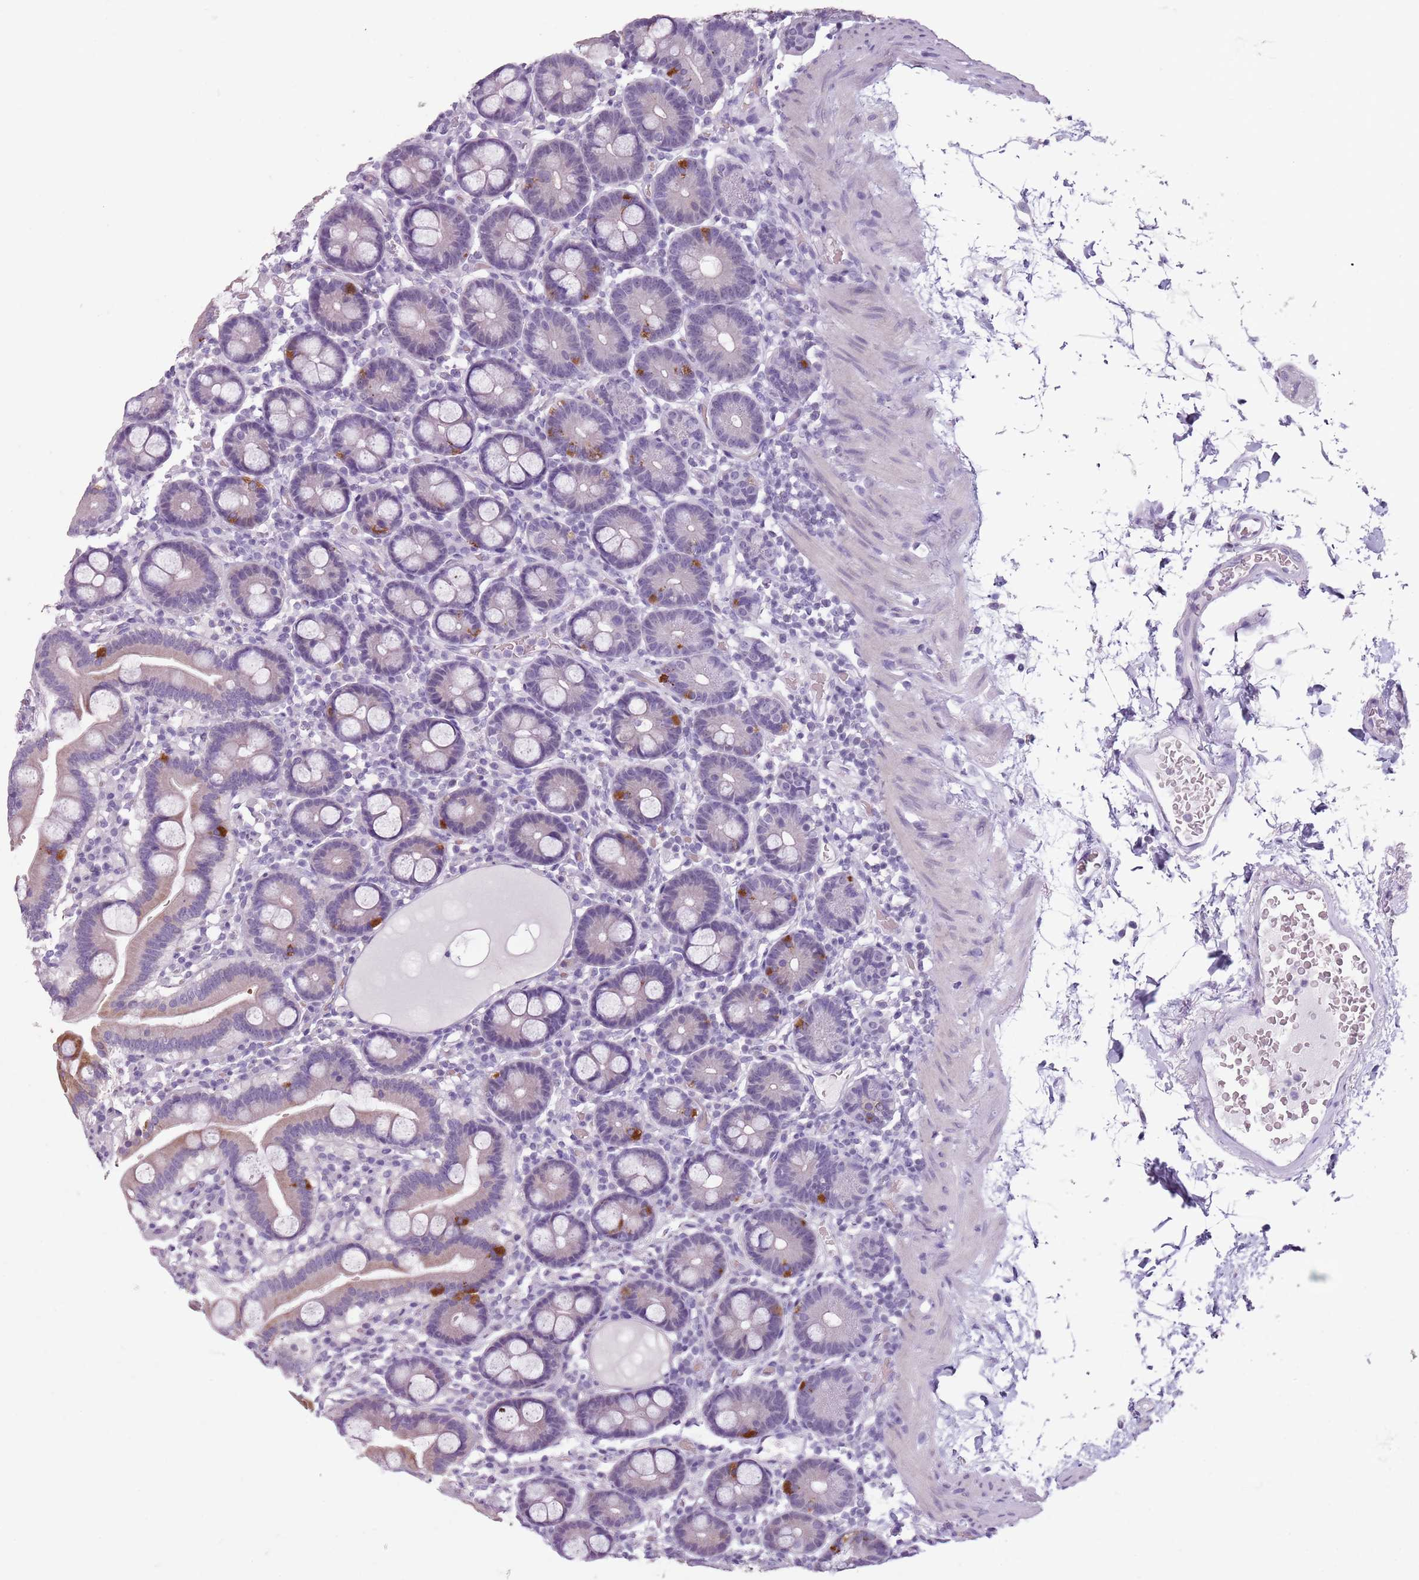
{"staining": {"intensity": "moderate", "quantity": "<25%", "location": "cytoplasmic/membranous"}, "tissue": "duodenum", "cell_type": "Glandular cells", "image_type": "normal", "snomed": [{"axis": "morphology", "description": "Normal tissue, NOS"}, {"axis": "topography", "description": "Duodenum"}], "caption": "Immunohistochemistry (IHC) photomicrograph of unremarkable duodenum: duodenum stained using IHC displays low levels of moderate protein expression localized specifically in the cytoplasmic/membranous of glandular cells, appearing as a cytoplasmic/membranous brown color.", "gene": "SPESP1", "patient": {"sex": "male", "age": 55}}